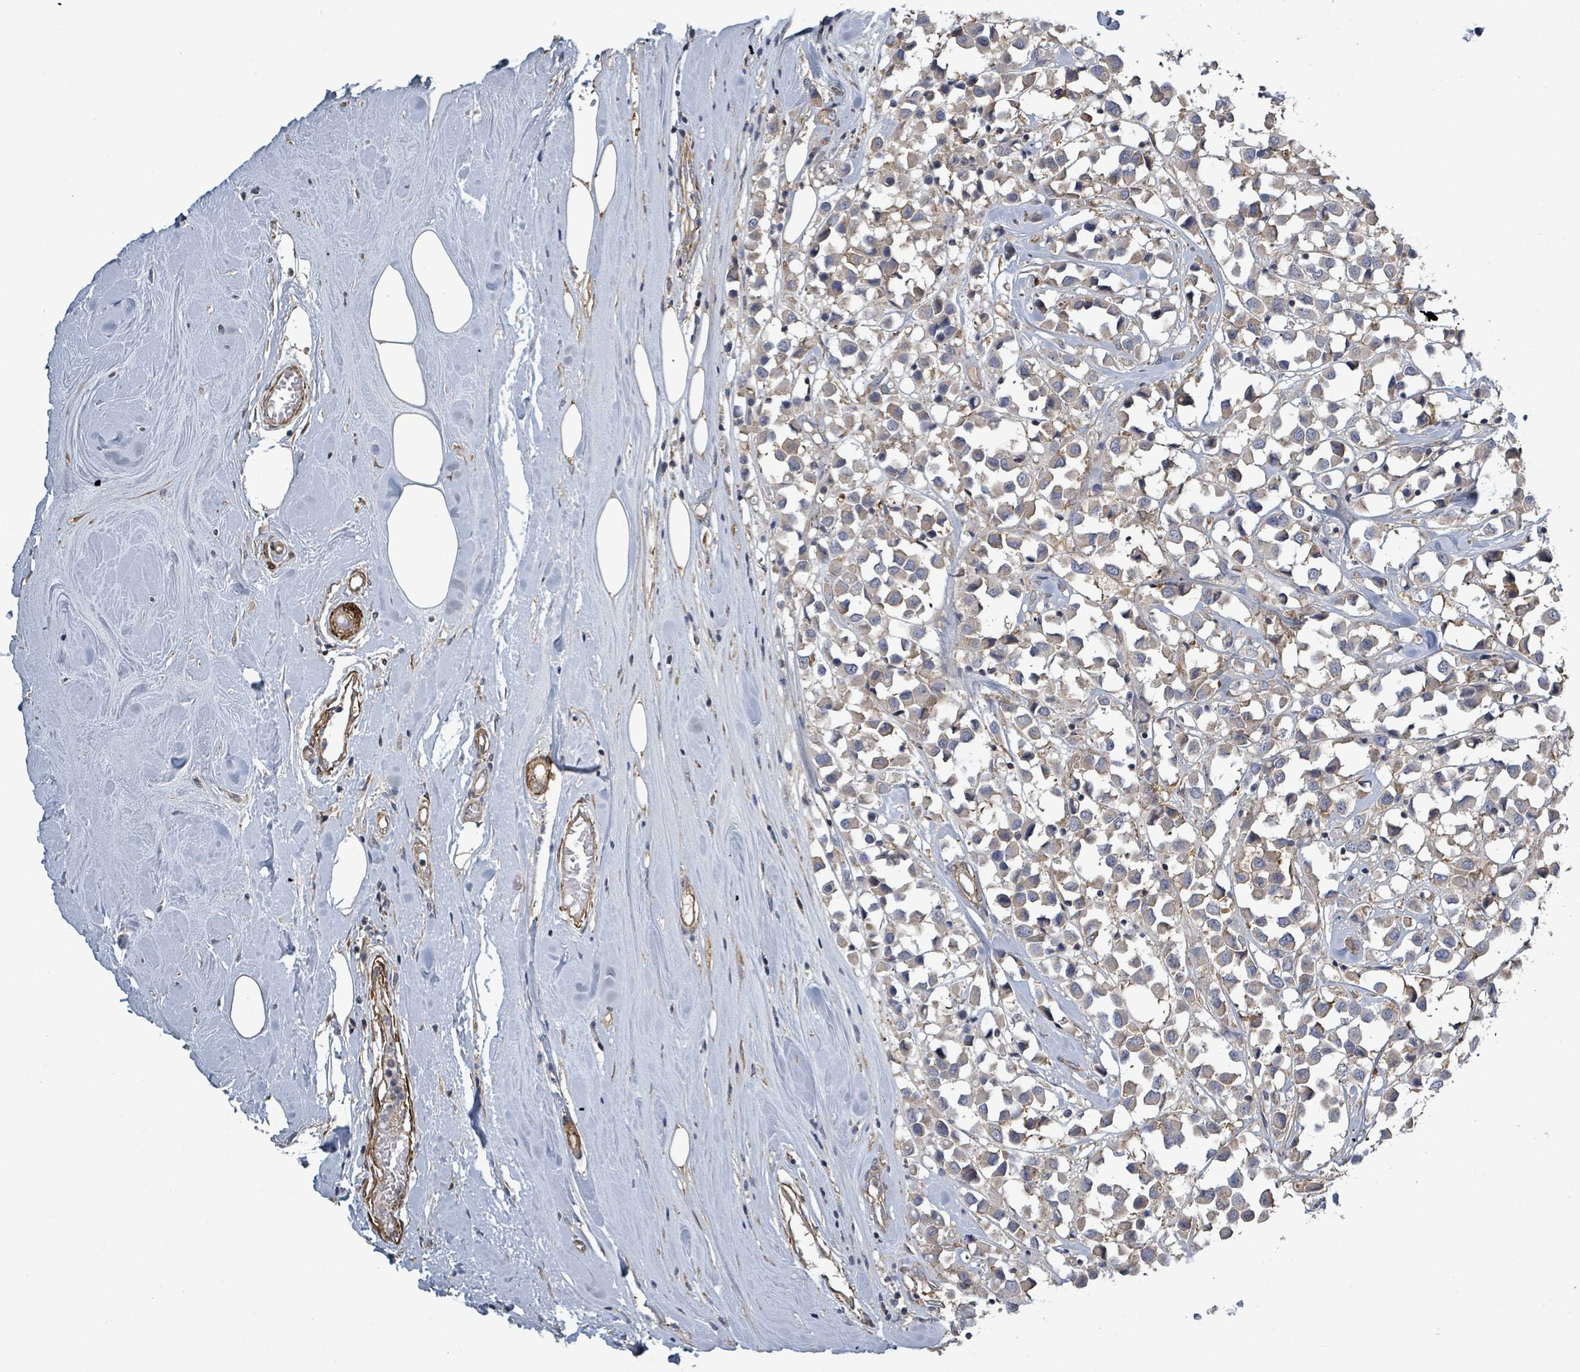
{"staining": {"intensity": "negative", "quantity": "none", "location": "none"}, "tissue": "breast cancer", "cell_type": "Tumor cells", "image_type": "cancer", "snomed": [{"axis": "morphology", "description": "Duct carcinoma"}, {"axis": "topography", "description": "Breast"}], "caption": "Image shows no protein positivity in tumor cells of breast cancer tissue.", "gene": "ADCK1", "patient": {"sex": "female", "age": 61}}